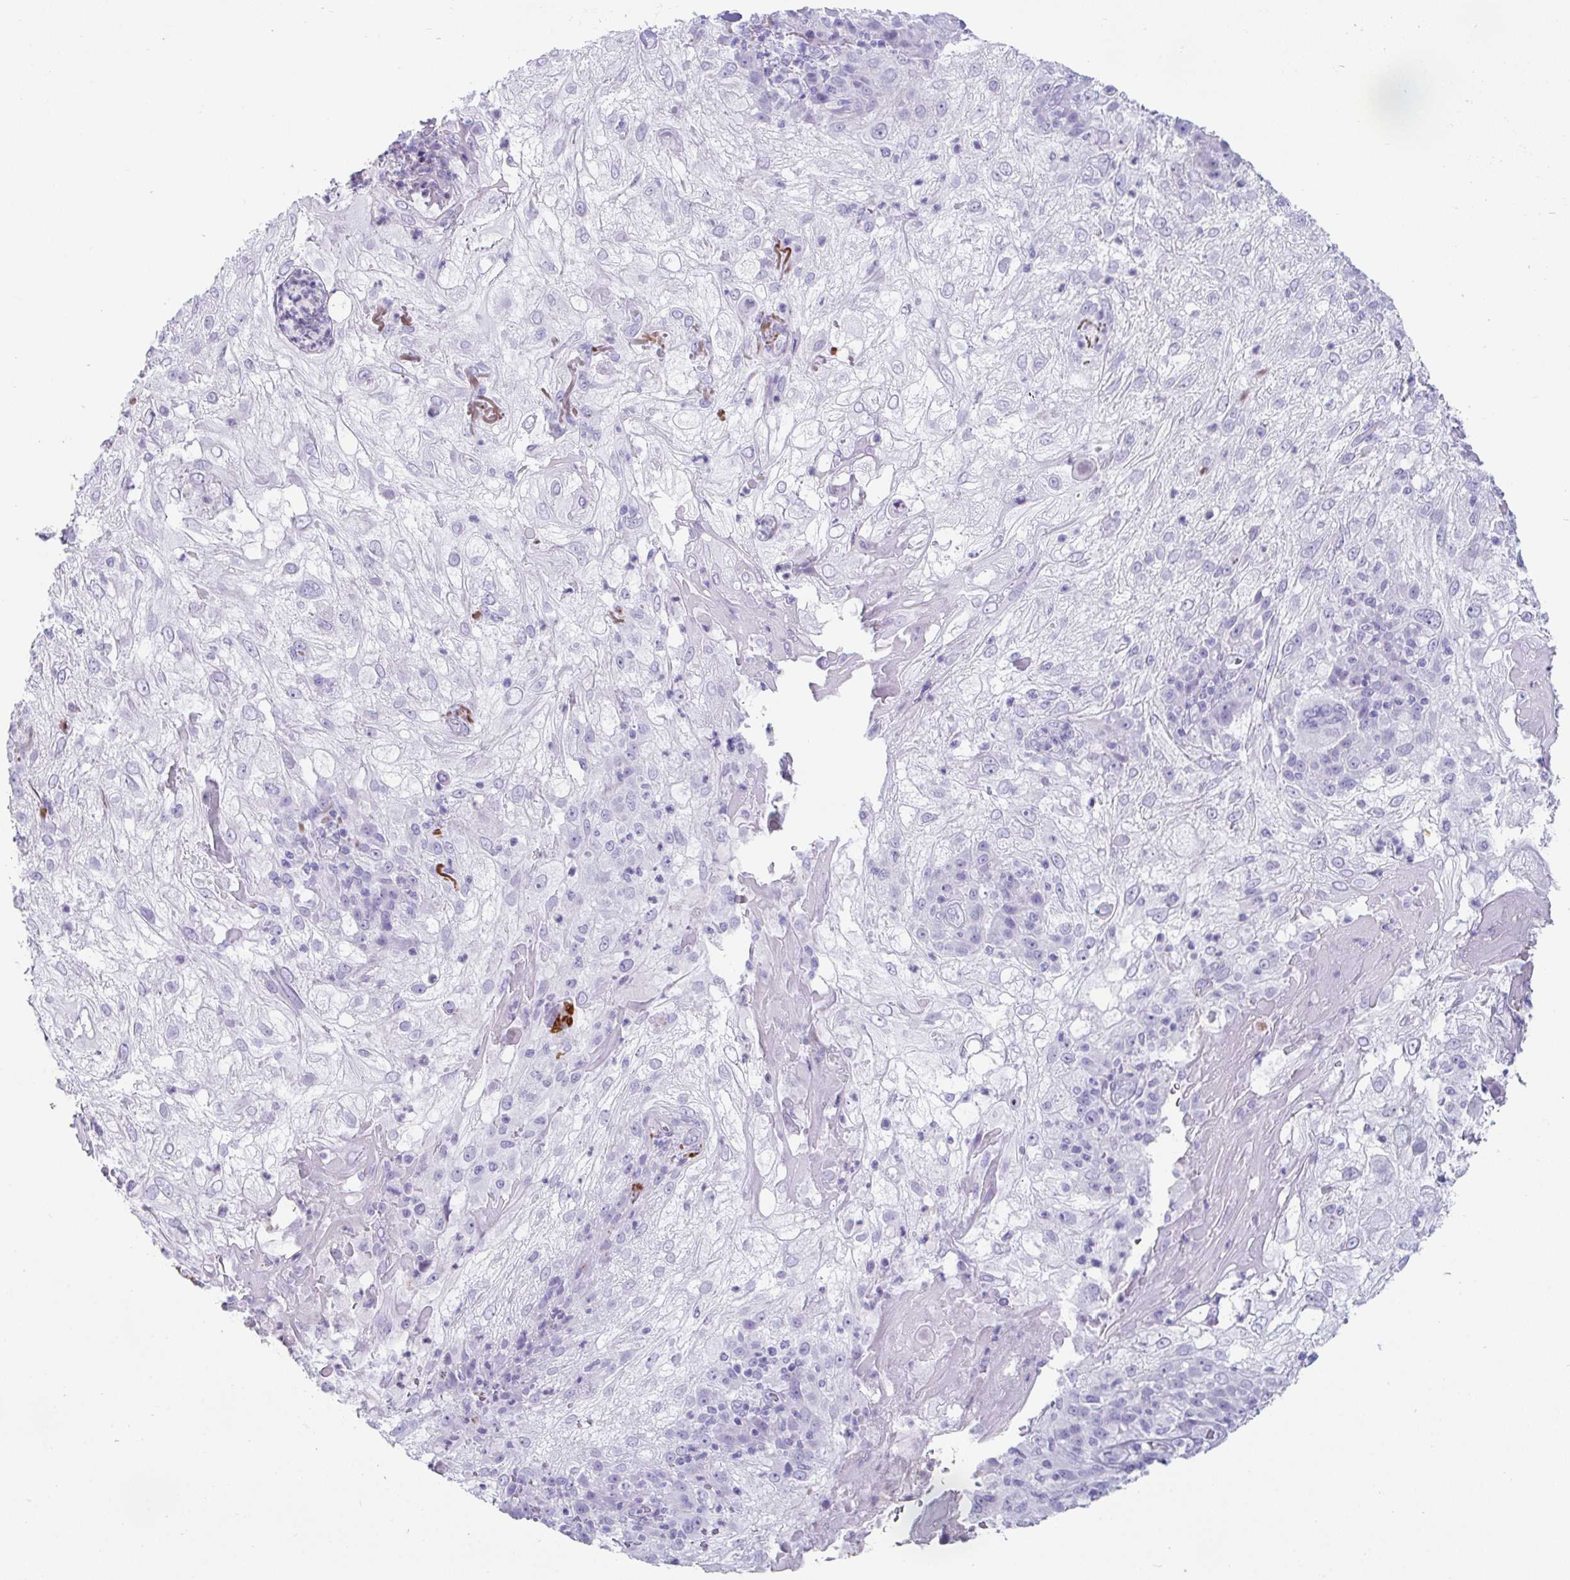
{"staining": {"intensity": "negative", "quantity": "none", "location": "none"}, "tissue": "skin cancer", "cell_type": "Tumor cells", "image_type": "cancer", "snomed": [{"axis": "morphology", "description": "Normal tissue, NOS"}, {"axis": "morphology", "description": "Squamous cell carcinoma, NOS"}, {"axis": "topography", "description": "Skin"}], "caption": "DAB (3,3'-diaminobenzidine) immunohistochemical staining of skin cancer (squamous cell carcinoma) exhibits no significant positivity in tumor cells. (Brightfield microscopy of DAB (3,3'-diaminobenzidine) immunohistochemistry at high magnification).", "gene": "CREG2", "patient": {"sex": "female", "age": 83}}